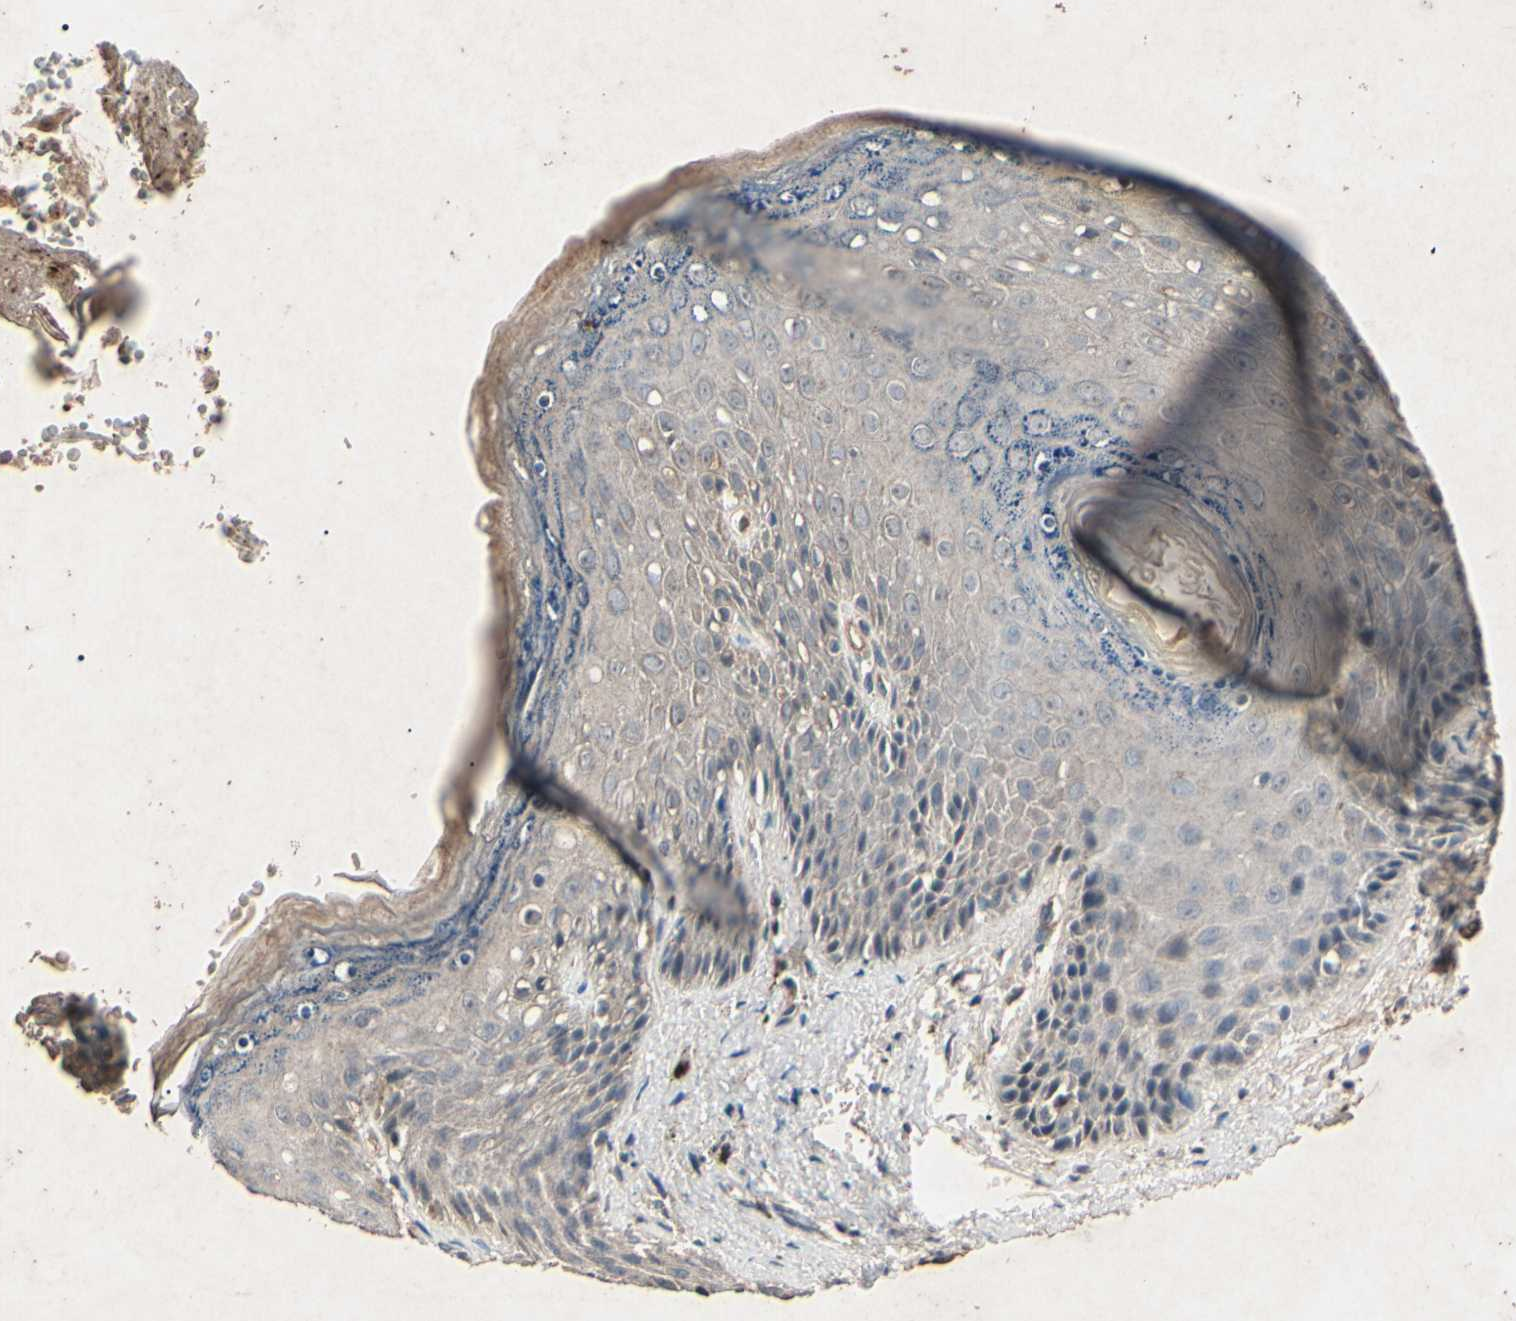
{"staining": {"intensity": "weak", "quantity": "<25%", "location": "cytoplasmic/membranous"}, "tissue": "skin", "cell_type": "Epidermal cells", "image_type": "normal", "snomed": [{"axis": "morphology", "description": "Normal tissue, NOS"}, {"axis": "topography", "description": "Anal"}], "caption": "This photomicrograph is of normal skin stained with immunohistochemistry (IHC) to label a protein in brown with the nuclei are counter-stained blue. There is no expression in epidermal cells. Brightfield microscopy of immunohistochemistry stained with DAB (3,3'-diaminobenzidine) (brown) and hematoxylin (blue), captured at high magnification.", "gene": "AEBP1", "patient": {"sex": "female", "age": 46}}